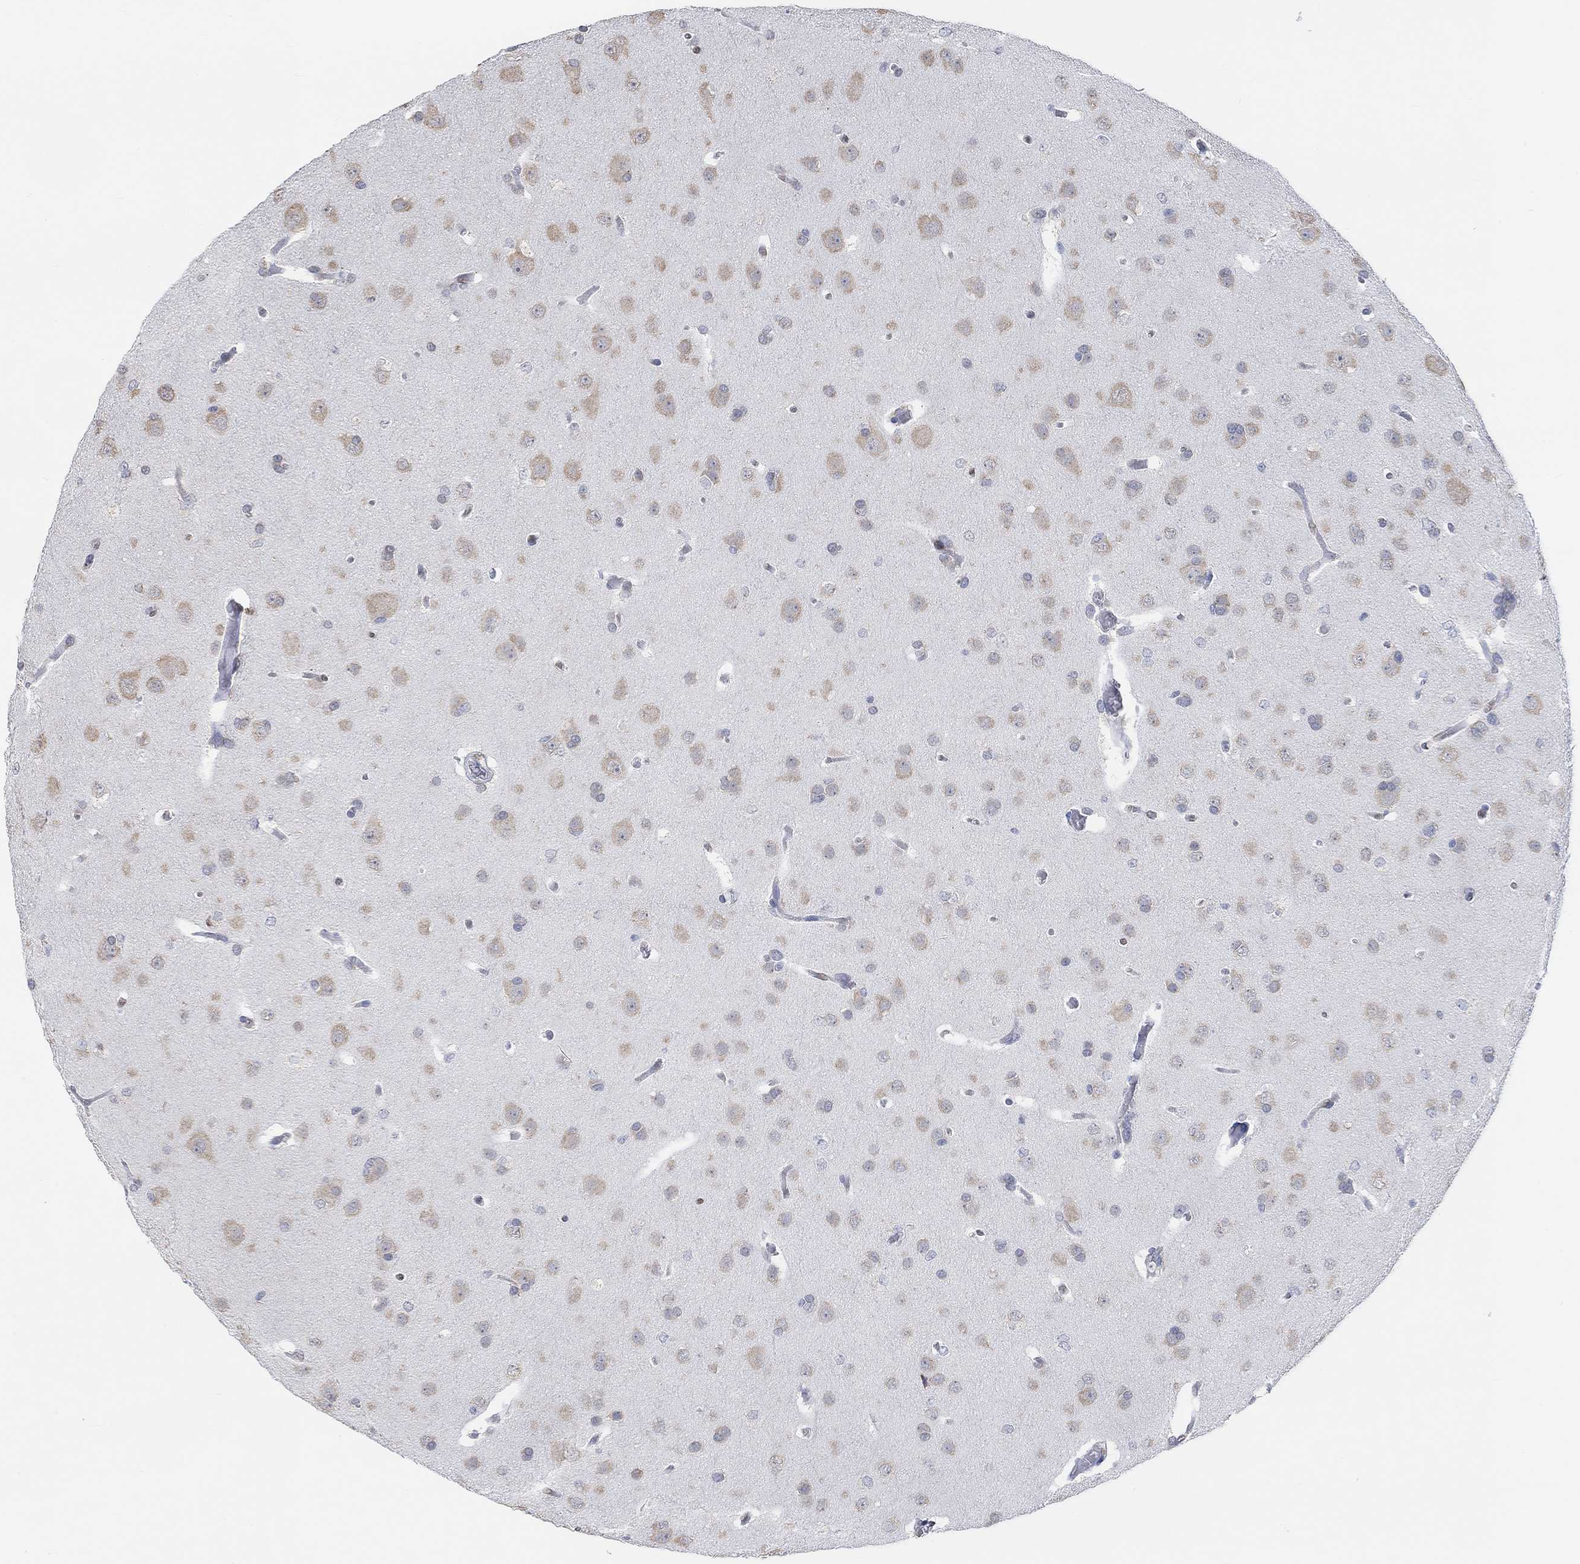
{"staining": {"intensity": "negative", "quantity": "none", "location": "none"}, "tissue": "glioma", "cell_type": "Tumor cells", "image_type": "cancer", "snomed": [{"axis": "morphology", "description": "Glioma, malignant, Low grade"}, {"axis": "topography", "description": "Brain"}], "caption": "Immunohistochemical staining of human malignant glioma (low-grade) reveals no significant staining in tumor cells.", "gene": "MUC1", "patient": {"sex": "female", "age": 32}}